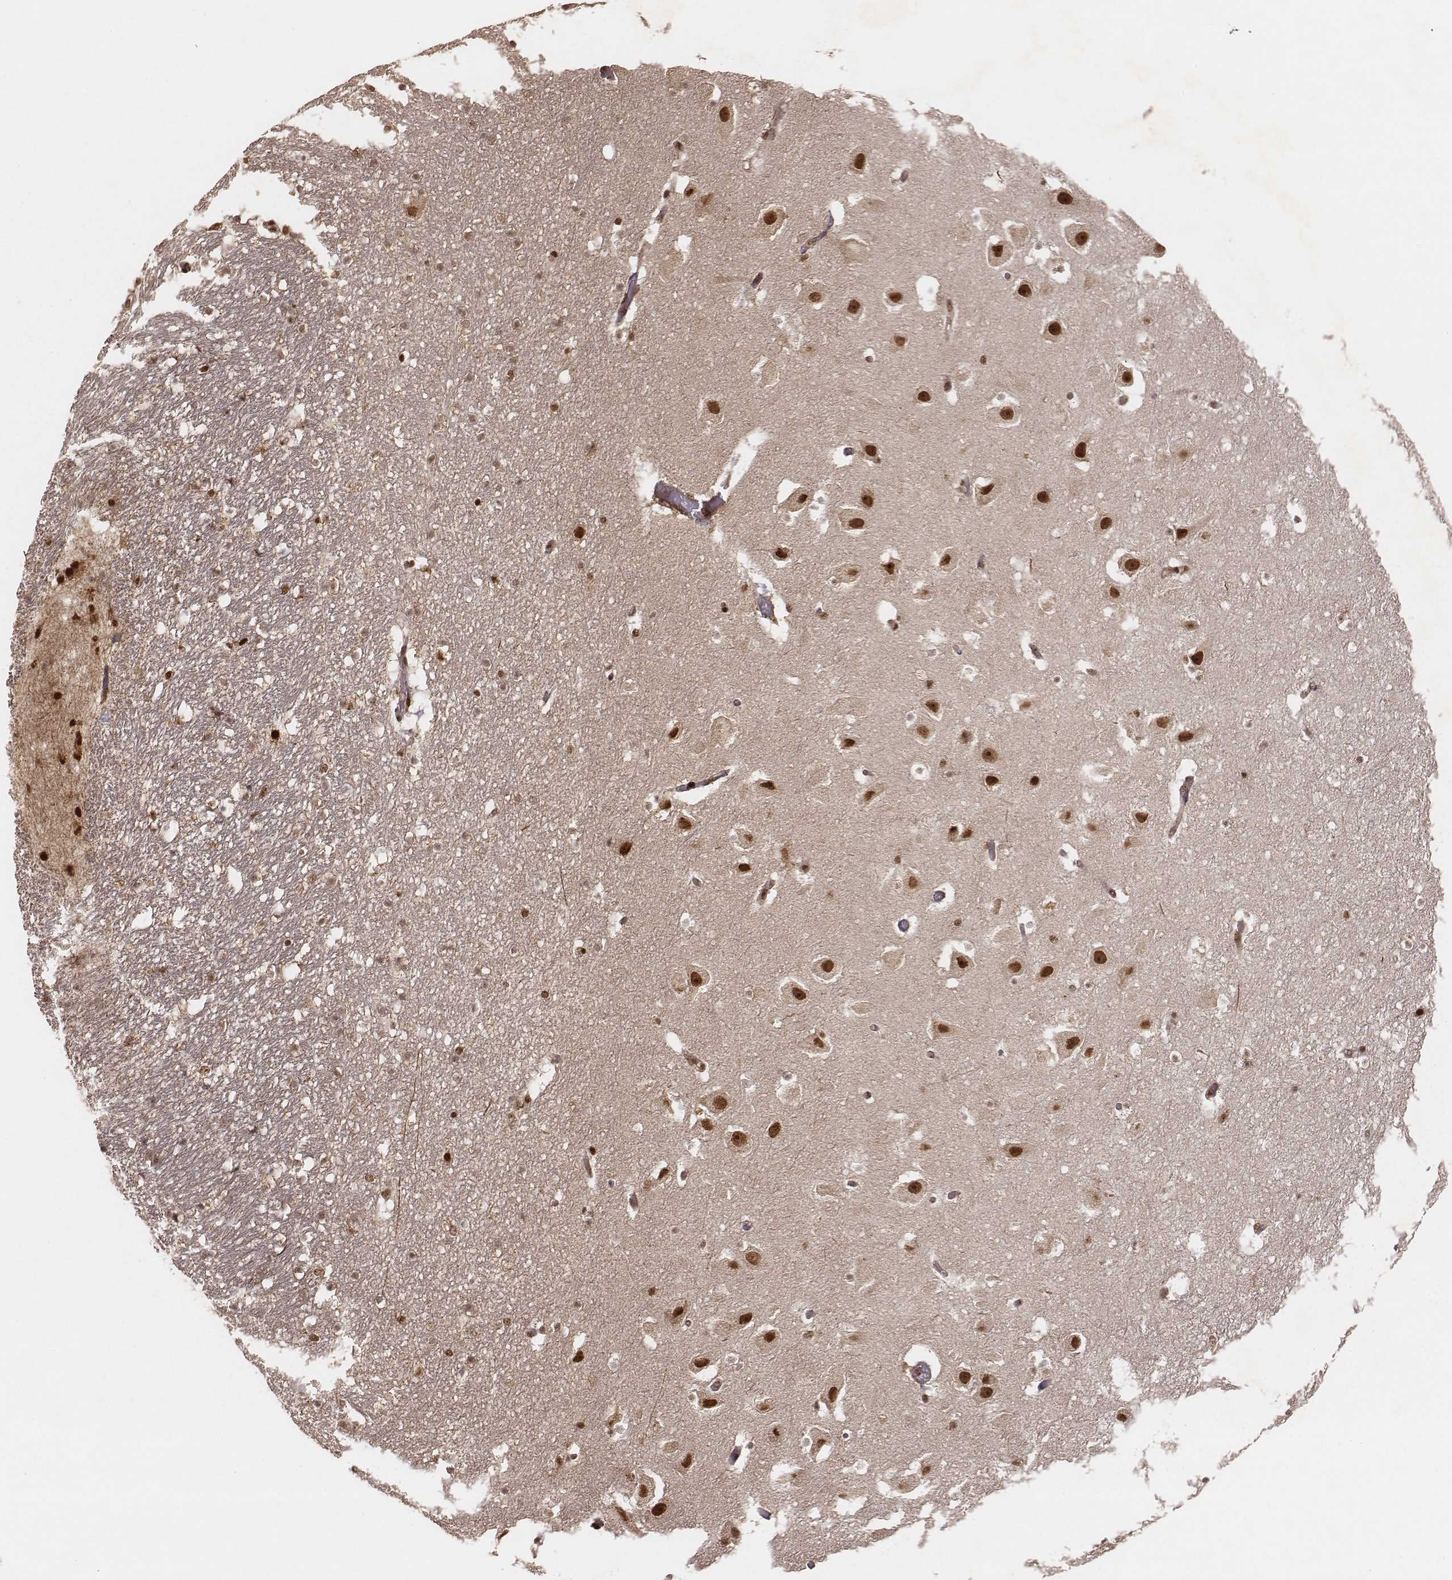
{"staining": {"intensity": "strong", "quantity": ">75%", "location": "cytoplasmic/membranous,nuclear"}, "tissue": "hippocampus", "cell_type": "Glial cells", "image_type": "normal", "snomed": [{"axis": "morphology", "description": "Normal tissue, NOS"}, {"axis": "topography", "description": "Hippocampus"}], "caption": "Immunohistochemistry micrograph of benign hippocampus stained for a protein (brown), which displays high levels of strong cytoplasmic/membranous,nuclear expression in about >75% of glial cells.", "gene": "NFX1", "patient": {"sex": "male", "age": 26}}